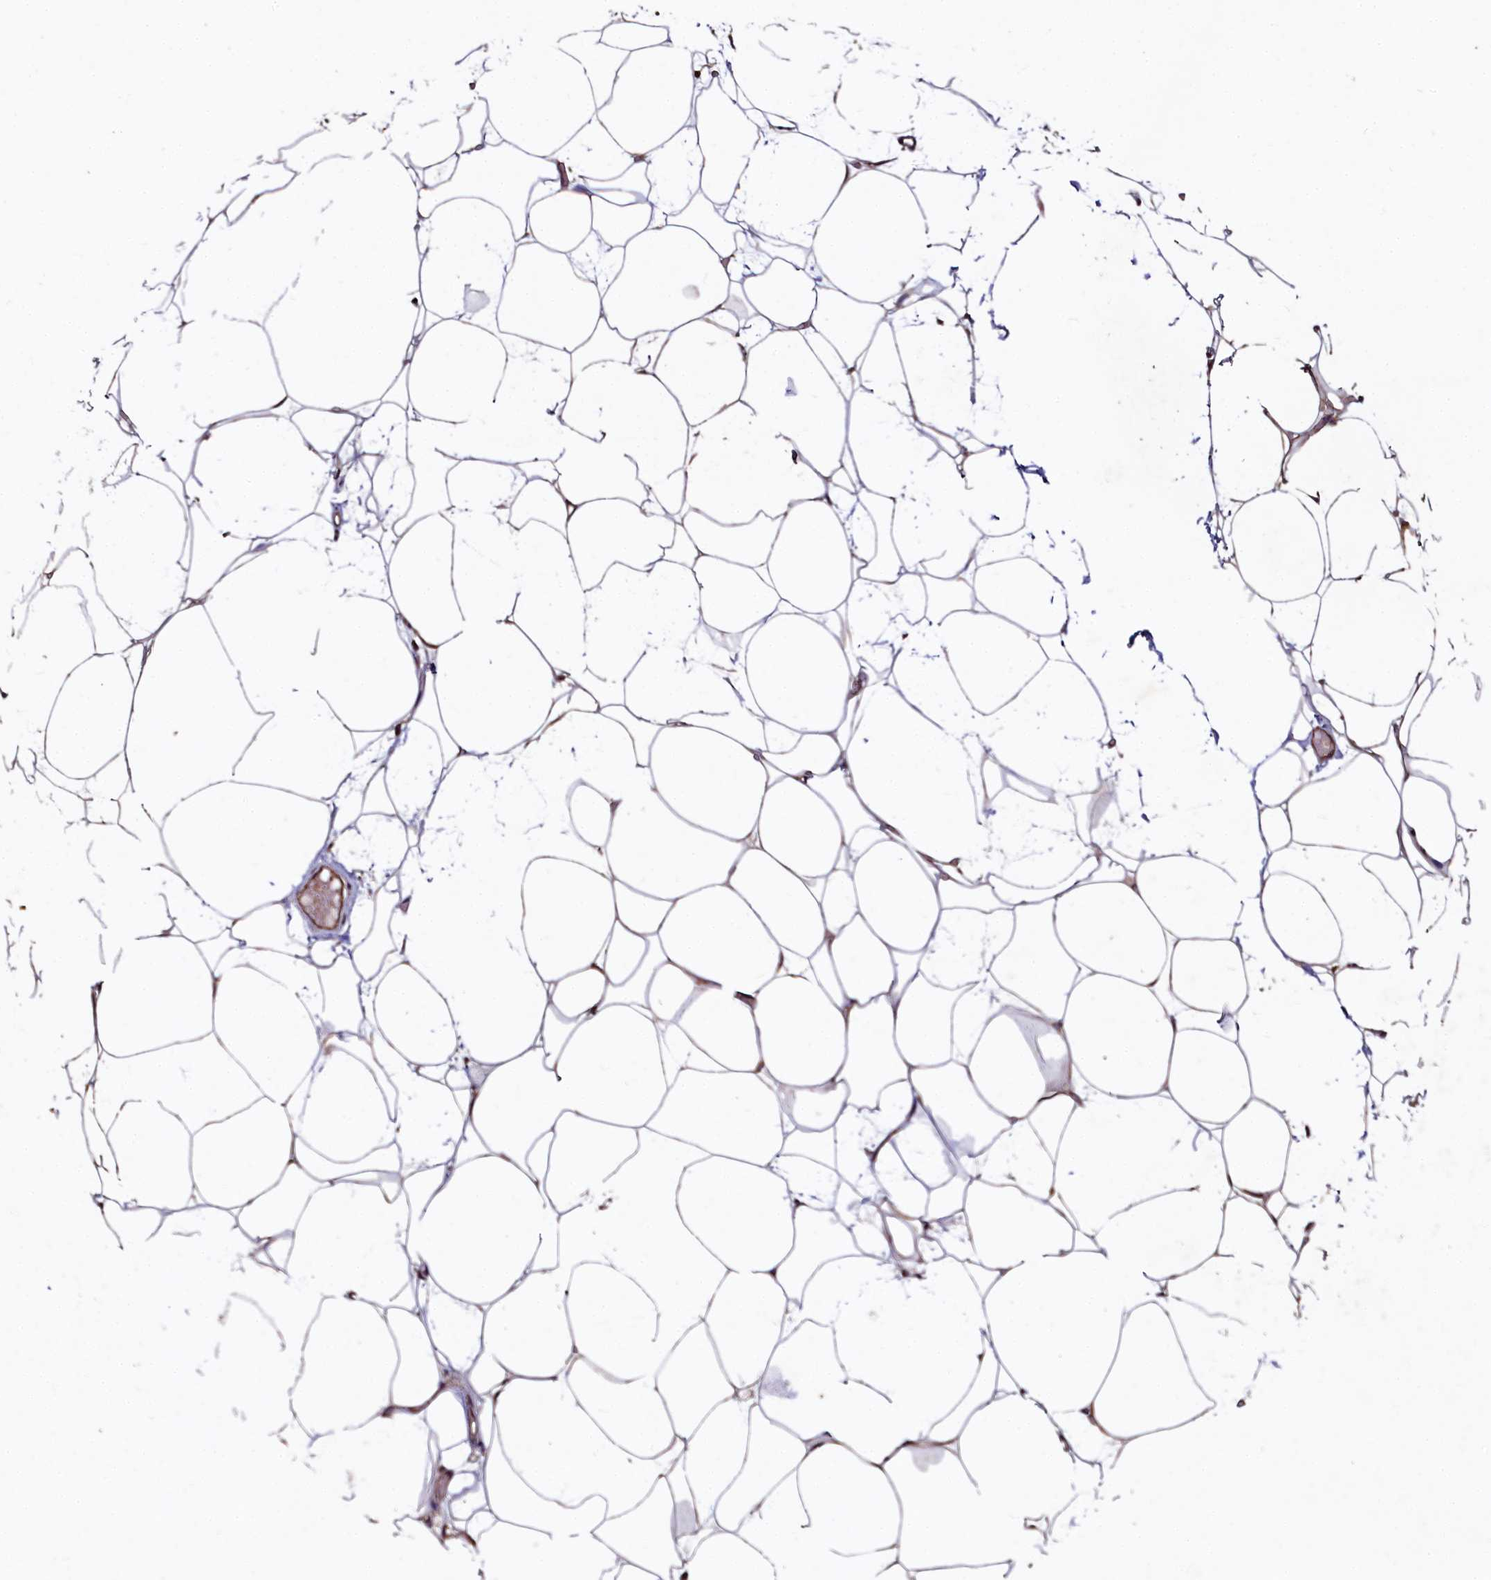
{"staining": {"intensity": "moderate", "quantity": ">75%", "location": "cytoplasmic/membranous"}, "tissue": "adipose tissue", "cell_type": "Adipocytes", "image_type": "normal", "snomed": [{"axis": "morphology", "description": "Normal tissue, NOS"}, {"axis": "topography", "description": "Breast"}], "caption": "IHC micrograph of normal adipose tissue: human adipose tissue stained using immunohistochemistry (IHC) demonstrates medium levels of moderate protein expression localized specifically in the cytoplasmic/membranous of adipocytes, appearing as a cytoplasmic/membranous brown color.", "gene": "SPRYD3", "patient": {"sex": "female", "age": 23}}